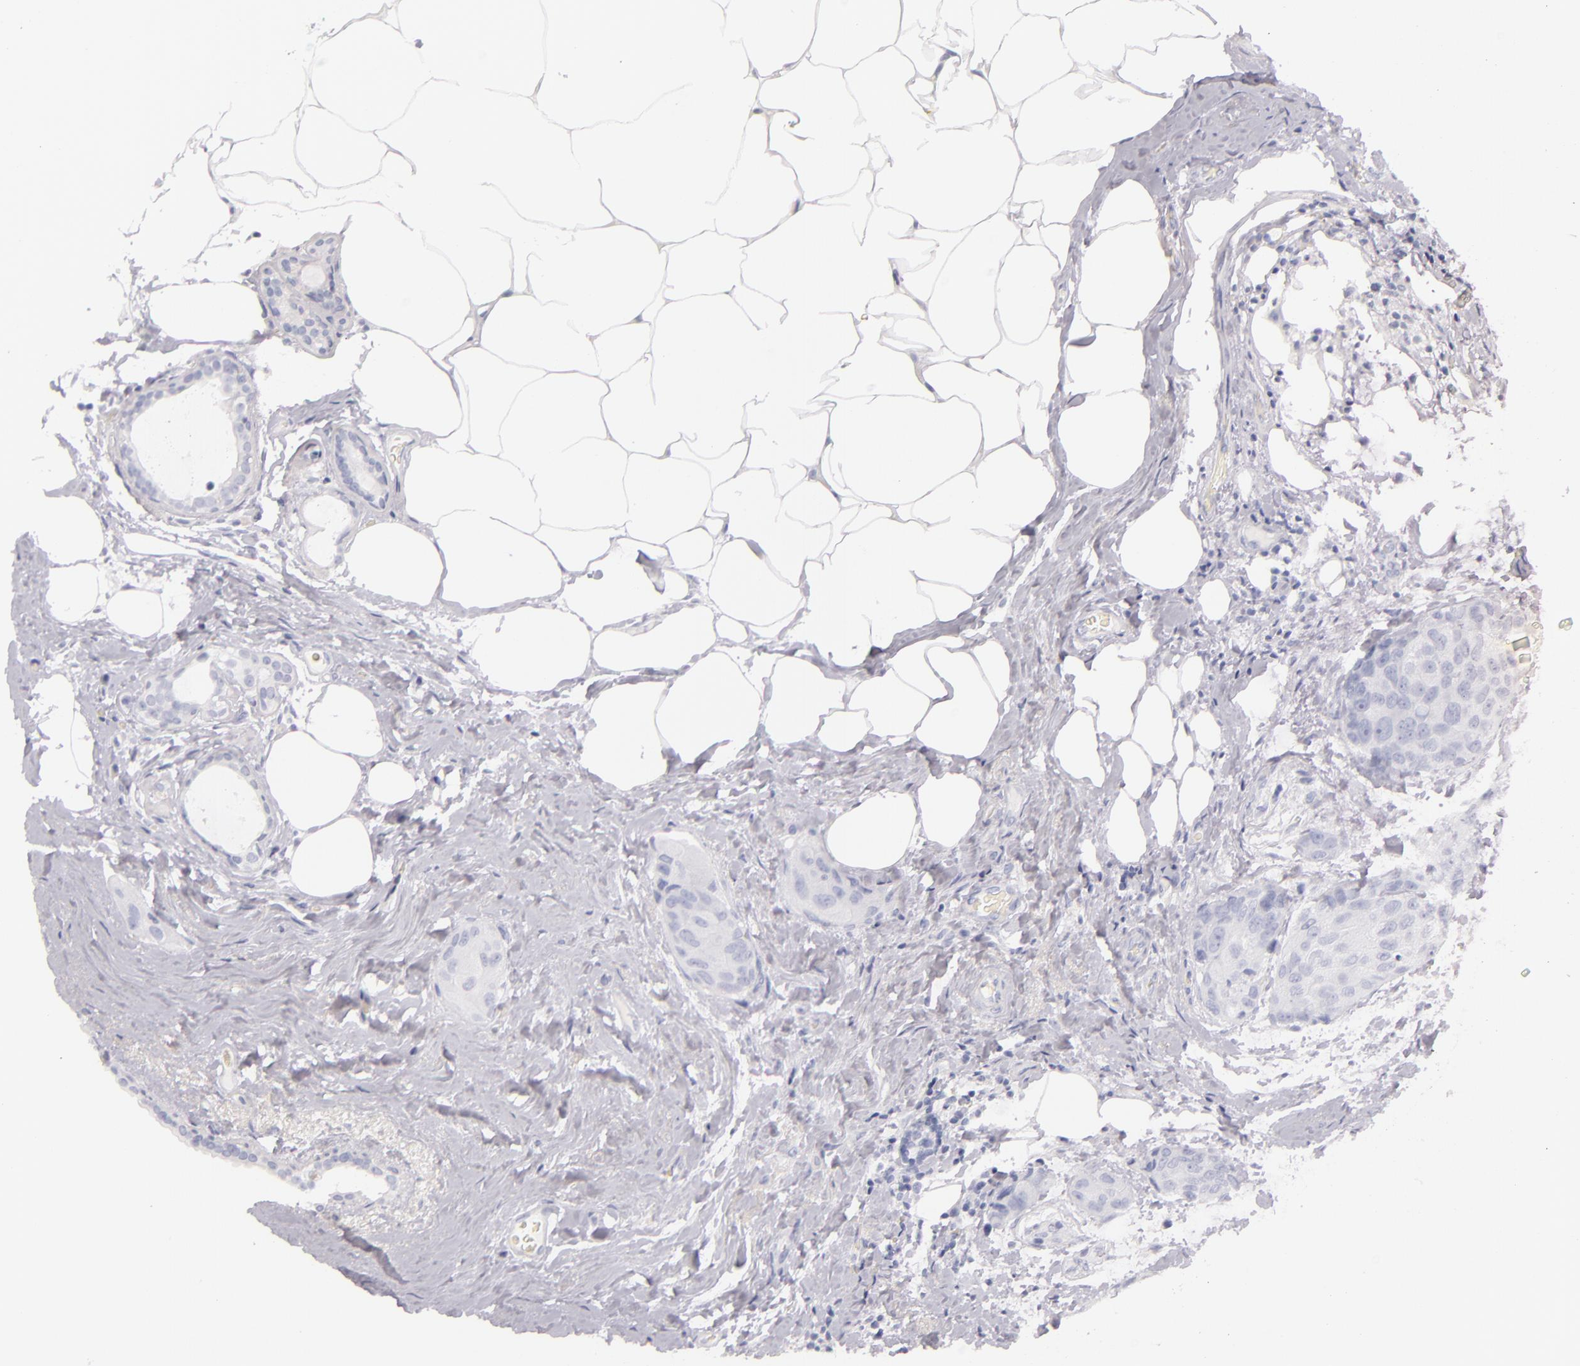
{"staining": {"intensity": "negative", "quantity": "none", "location": "none"}, "tissue": "breast cancer", "cell_type": "Tumor cells", "image_type": "cancer", "snomed": [{"axis": "morphology", "description": "Duct carcinoma"}, {"axis": "topography", "description": "Breast"}], "caption": "The photomicrograph exhibits no staining of tumor cells in breast intraductal carcinoma.", "gene": "FABP1", "patient": {"sex": "female", "age": 68}}